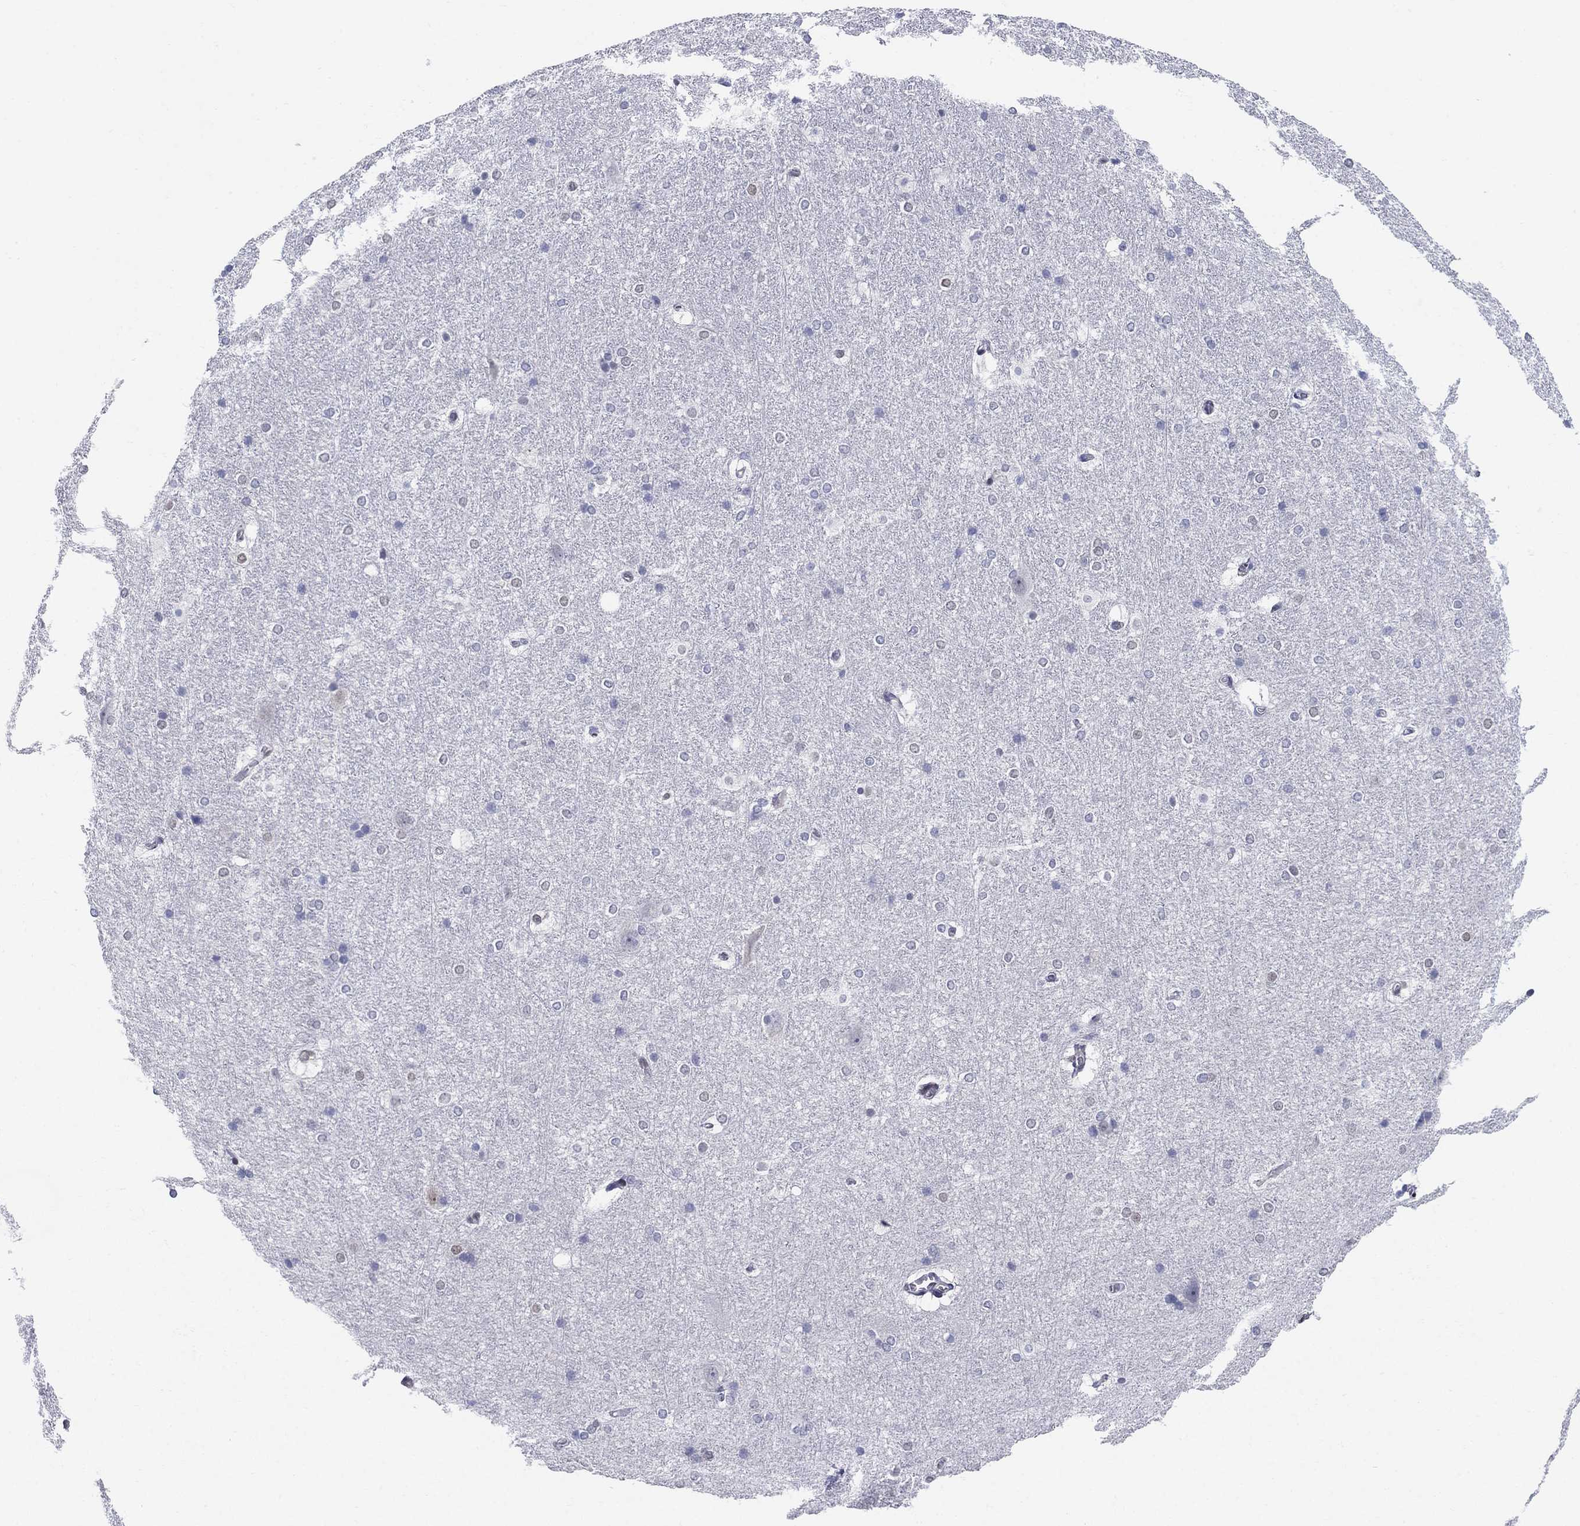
{"staining": {"intensity": "negative", "quantity": "none", "location": "none"}, "tissue": "hippocampus", "cell_type": "Glial cells", "image_type": "normal", "snomed": [{"axis": "morphology", "description": "Normal tissue, NOS"}, {"axis": "topography", "description": "Cerebral cortex"}, {"axis": "topography", "description": "Hippocampus"}], "caption": "DAB immunohistochemical staining of unremarkable human hippocampus demonstrates no significant staining in glial cells.", "gene": "CENPE", "patient": {"sex": "female", "age": 19}}